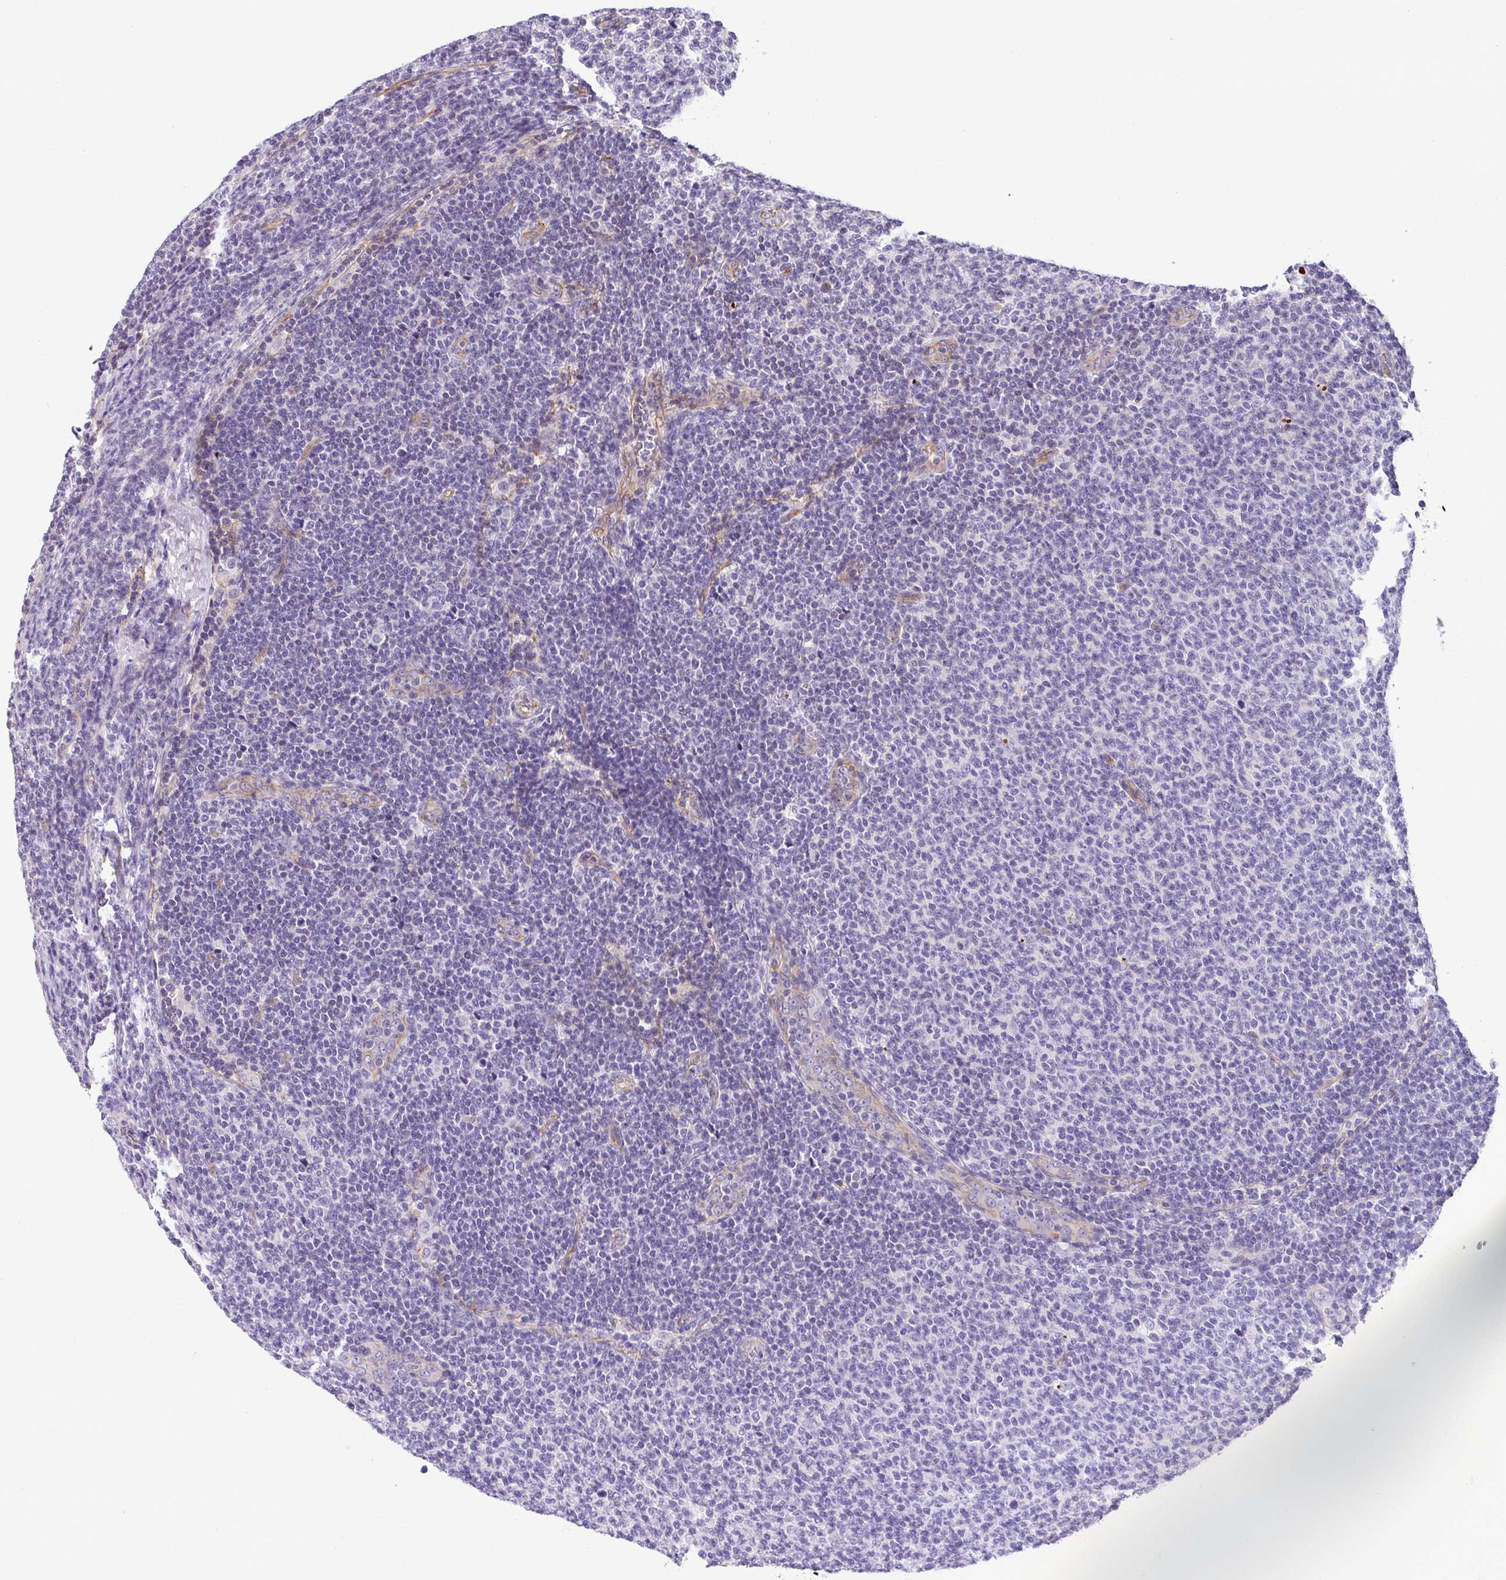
{"staining": {"intensity": "negative", "quantity": "none", "location": "none"}, "tissue": "lymphoma", "cell_type": "Tumor cells", "image_type": "cancer", "snomed": [{"axis": "morphology", "description": "Malignant lymphoma, non-Hodgkin's type, Low grade"}, {"axis": "topography", "description": "Lymph node"}], "caption": "This is an immunohistochemistry photomicrograph of low-grade malignant lymphoma, non-Hodgkin's type. There is no staining in tumor cells.", "gene": "OR11H4", "patient": {"sex": "male", "age": 66}}